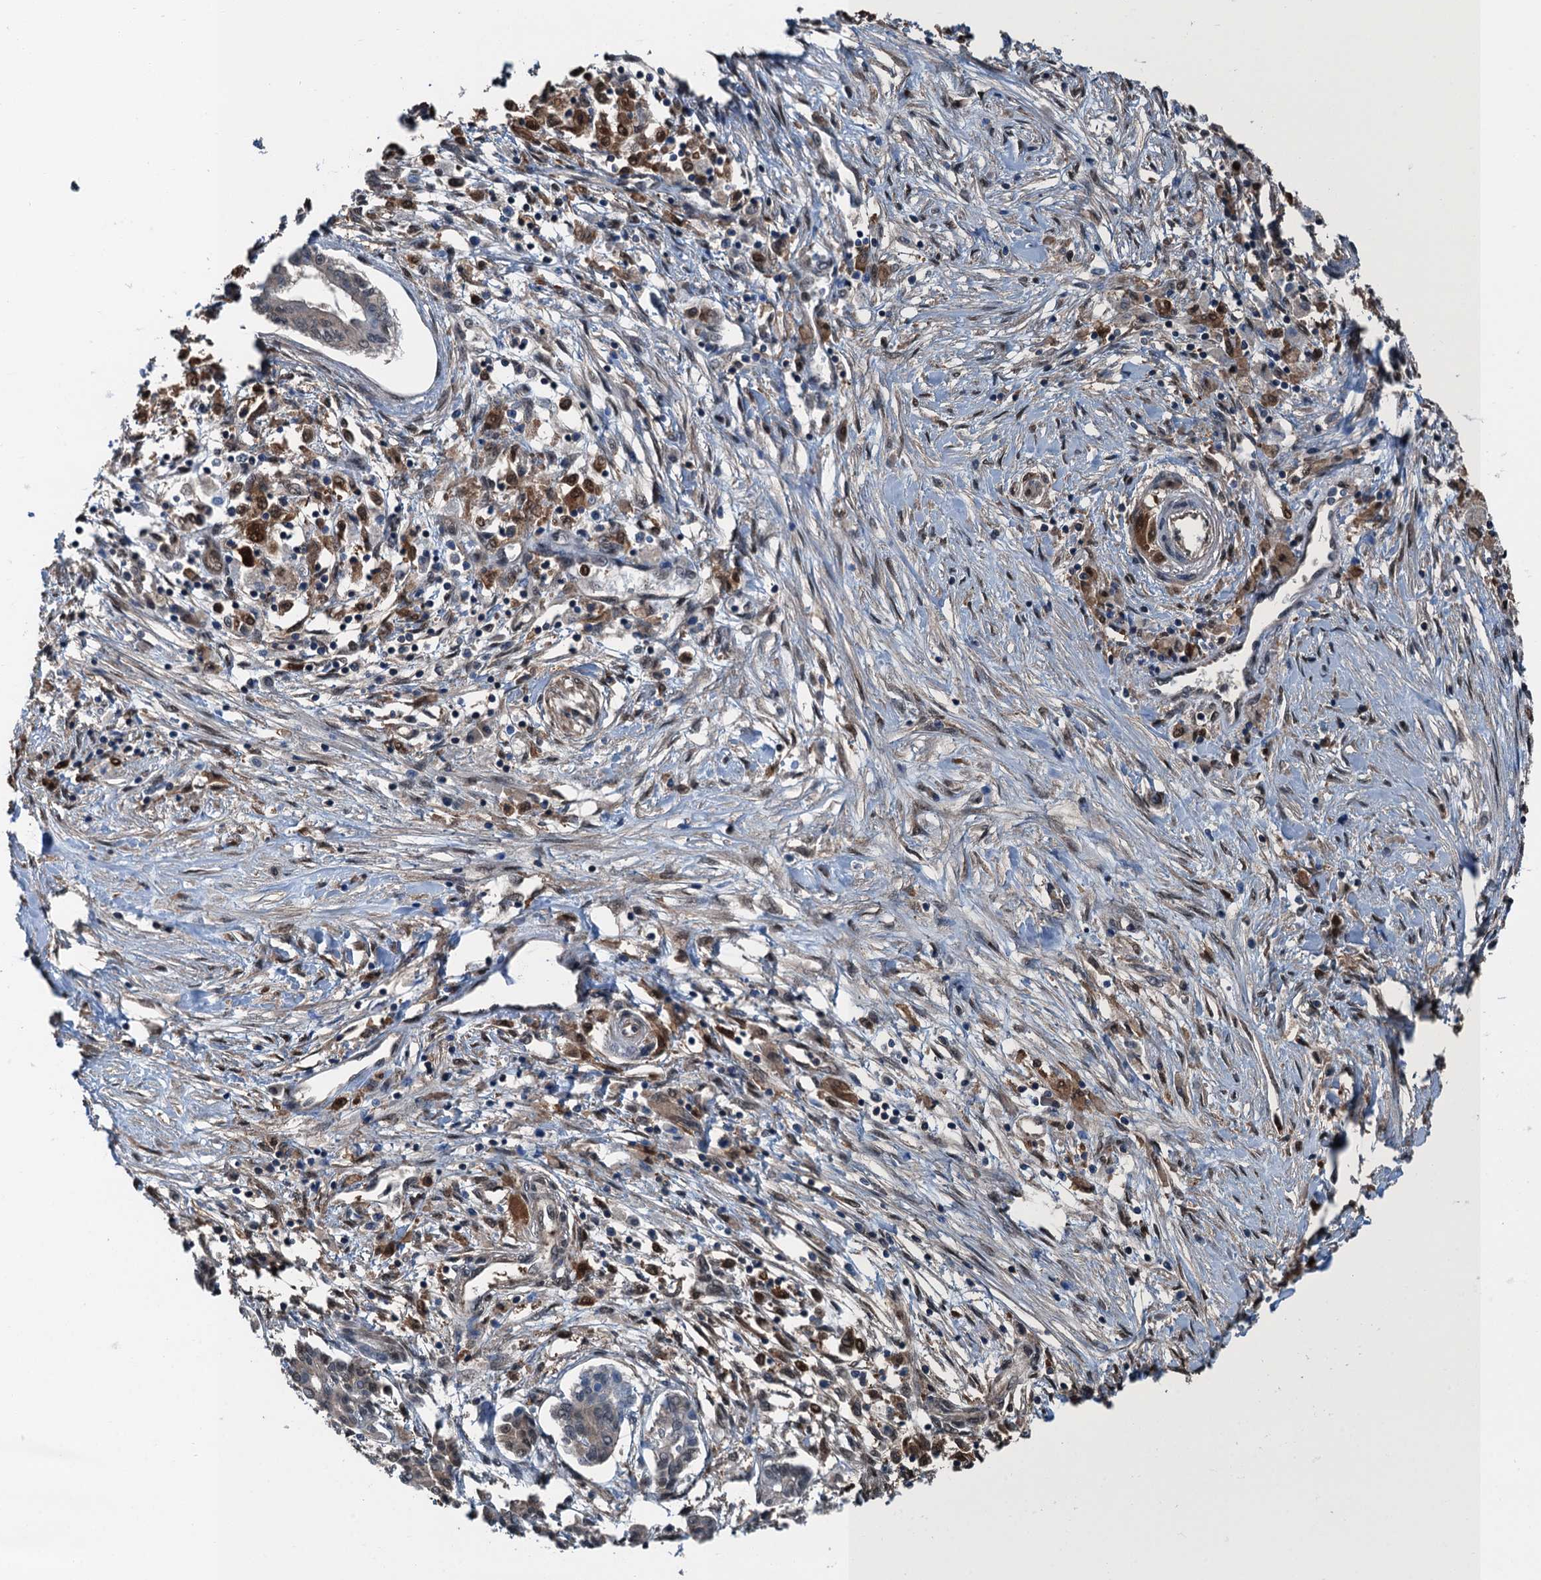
{"staining": {"intensity": "negative", "quantity": "none", "location": "none"}, "tissue": "pancreatic cancer", "cell_type": "Tumor cells", "image_type": "cancer", "snomed": [{"axis": "morphology", "description": "Adenocarcinoma, NOS"}, {"axis": "topography", "description": "Pancreas"}], "caption": "Immunohistochemical staining of pancreatic adenocarcinoma displays no significant expression in tumor cells.", "gene": "RNH1", "patient": {"sex": "female", "age": 50}}